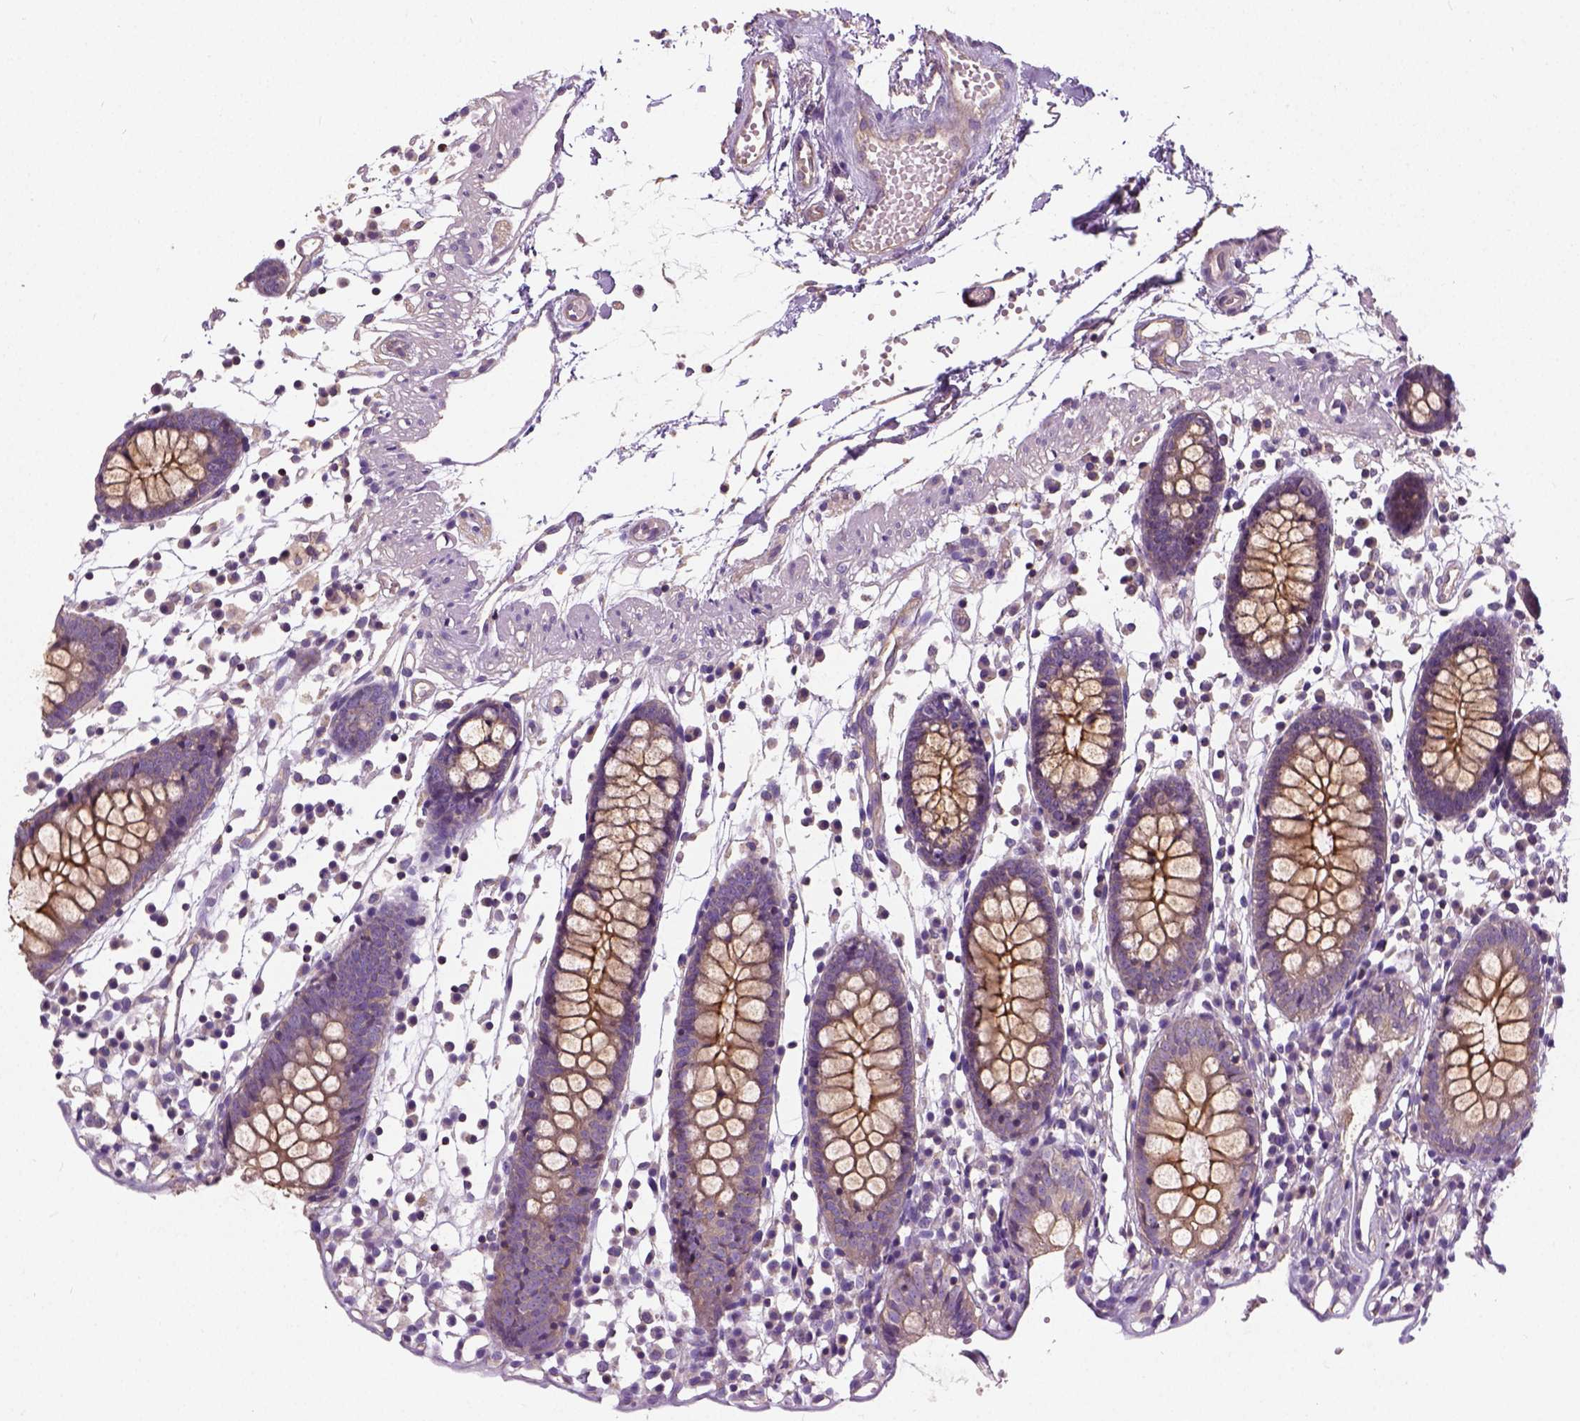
{"staining": {"intensity": "weak", "quantity": ">75%", "location": "cytoplasmic/membranous"}, "tissue": "colon", "cell_type": "Endothelial cells", "image_type": "normal", "snomed": [{"axis": "morphology", "description": "Normal tissue, NOS"}, {"axis": "morphology", "description": "Adenocarcinoma, NOS"}, {"axis": "topography", "description": "Colon"}], "caption": "Immunohistochemistry (IHC) of normal colon shows low levels of weak cytoplasmic/membranous staining in approximately >75% of endothelial cells.", "gene": "CRACR2A", "patient": {"sex": "male", "age": 83}}